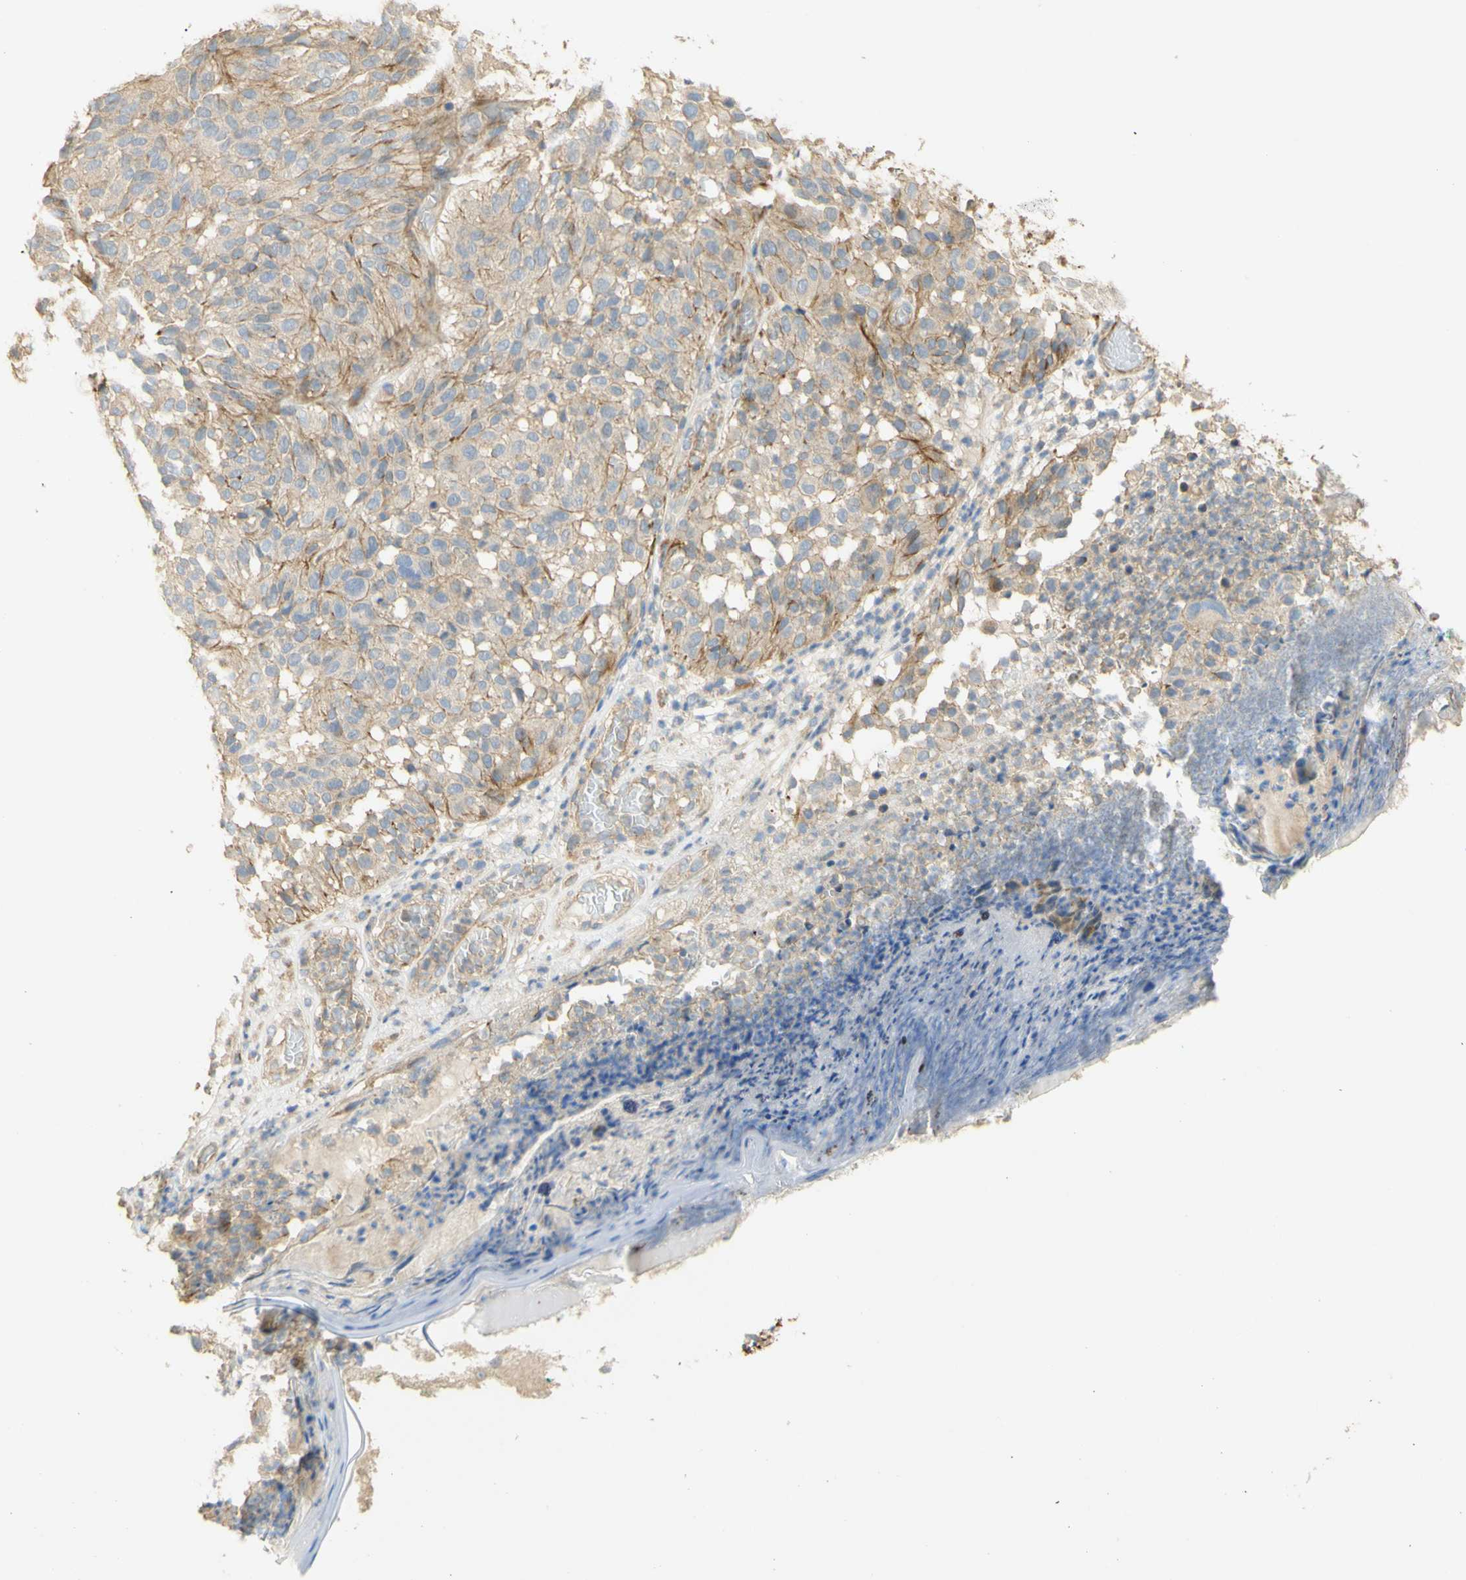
{"staining": {"intensity": "moderate", "quantity": "<25%", "location": "cytoplasmic/membranous"}, "tissue": "melanoma", "cell_type": "Tumor cells", "image_type": "cancer", "snomed": [{"axis": "morphology", "description": "Malignant melanoma, NOS"}, {"axis": "topography", "description": "Skin"}], "caption": "Melanoma tissue displays moderate cytoplasmic/membranous positivity in approximately <25% of tumor cells, visualized by immunohistochemistry. The staining was performed using DAB, with brown indicating positive protein expression. Nuclei are stained blue with hematoxylin.", "gene": "KCNE4", "patient": {"sex": "female", "age": 46}}